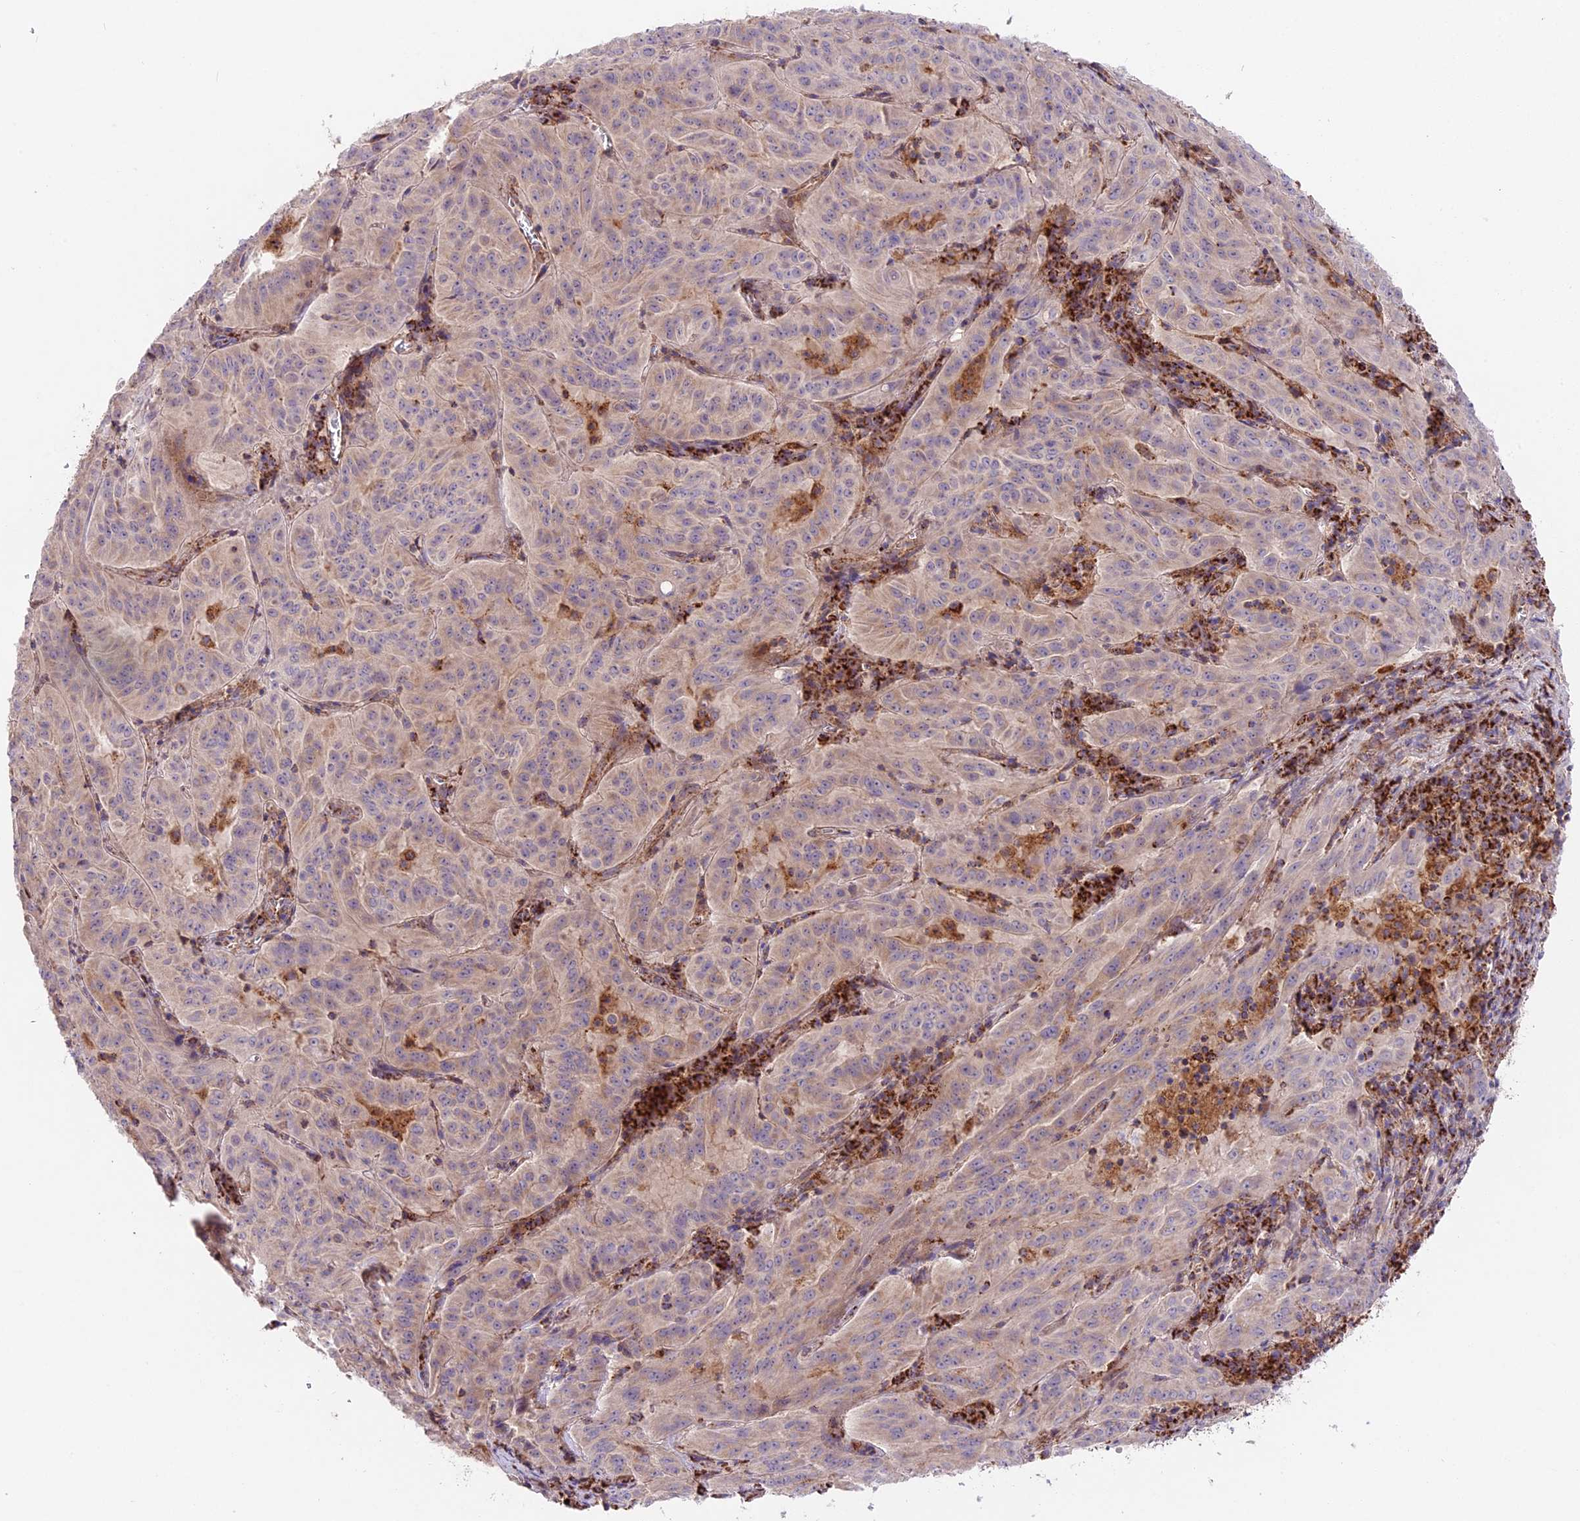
{"staining": {"intensity": "weak", "quantity": "<25%", "location": "cytoplasmic/membranous"}, "tissue": "pancreatic cancer", "cell_type": "Tumor cells", "image_type": "cancer", "snomed": [{"axis": "morphology", "description": "Adenocarcinoma, NOS"}, {"axis": "topography", "description": "Pancreas"}], "caption": "Immunohistochemistry (IHC) photomicrograph of neoplastic tissue: pancreatic cancer stained with DAB reveals no significant protein staining in tumor cells. (DAB (3,3'-diaminobenzidine) IHC with hematoxylin counter stain).", "gene": "NDUFA8", "patient": {"sex": "male", "age": 63}}